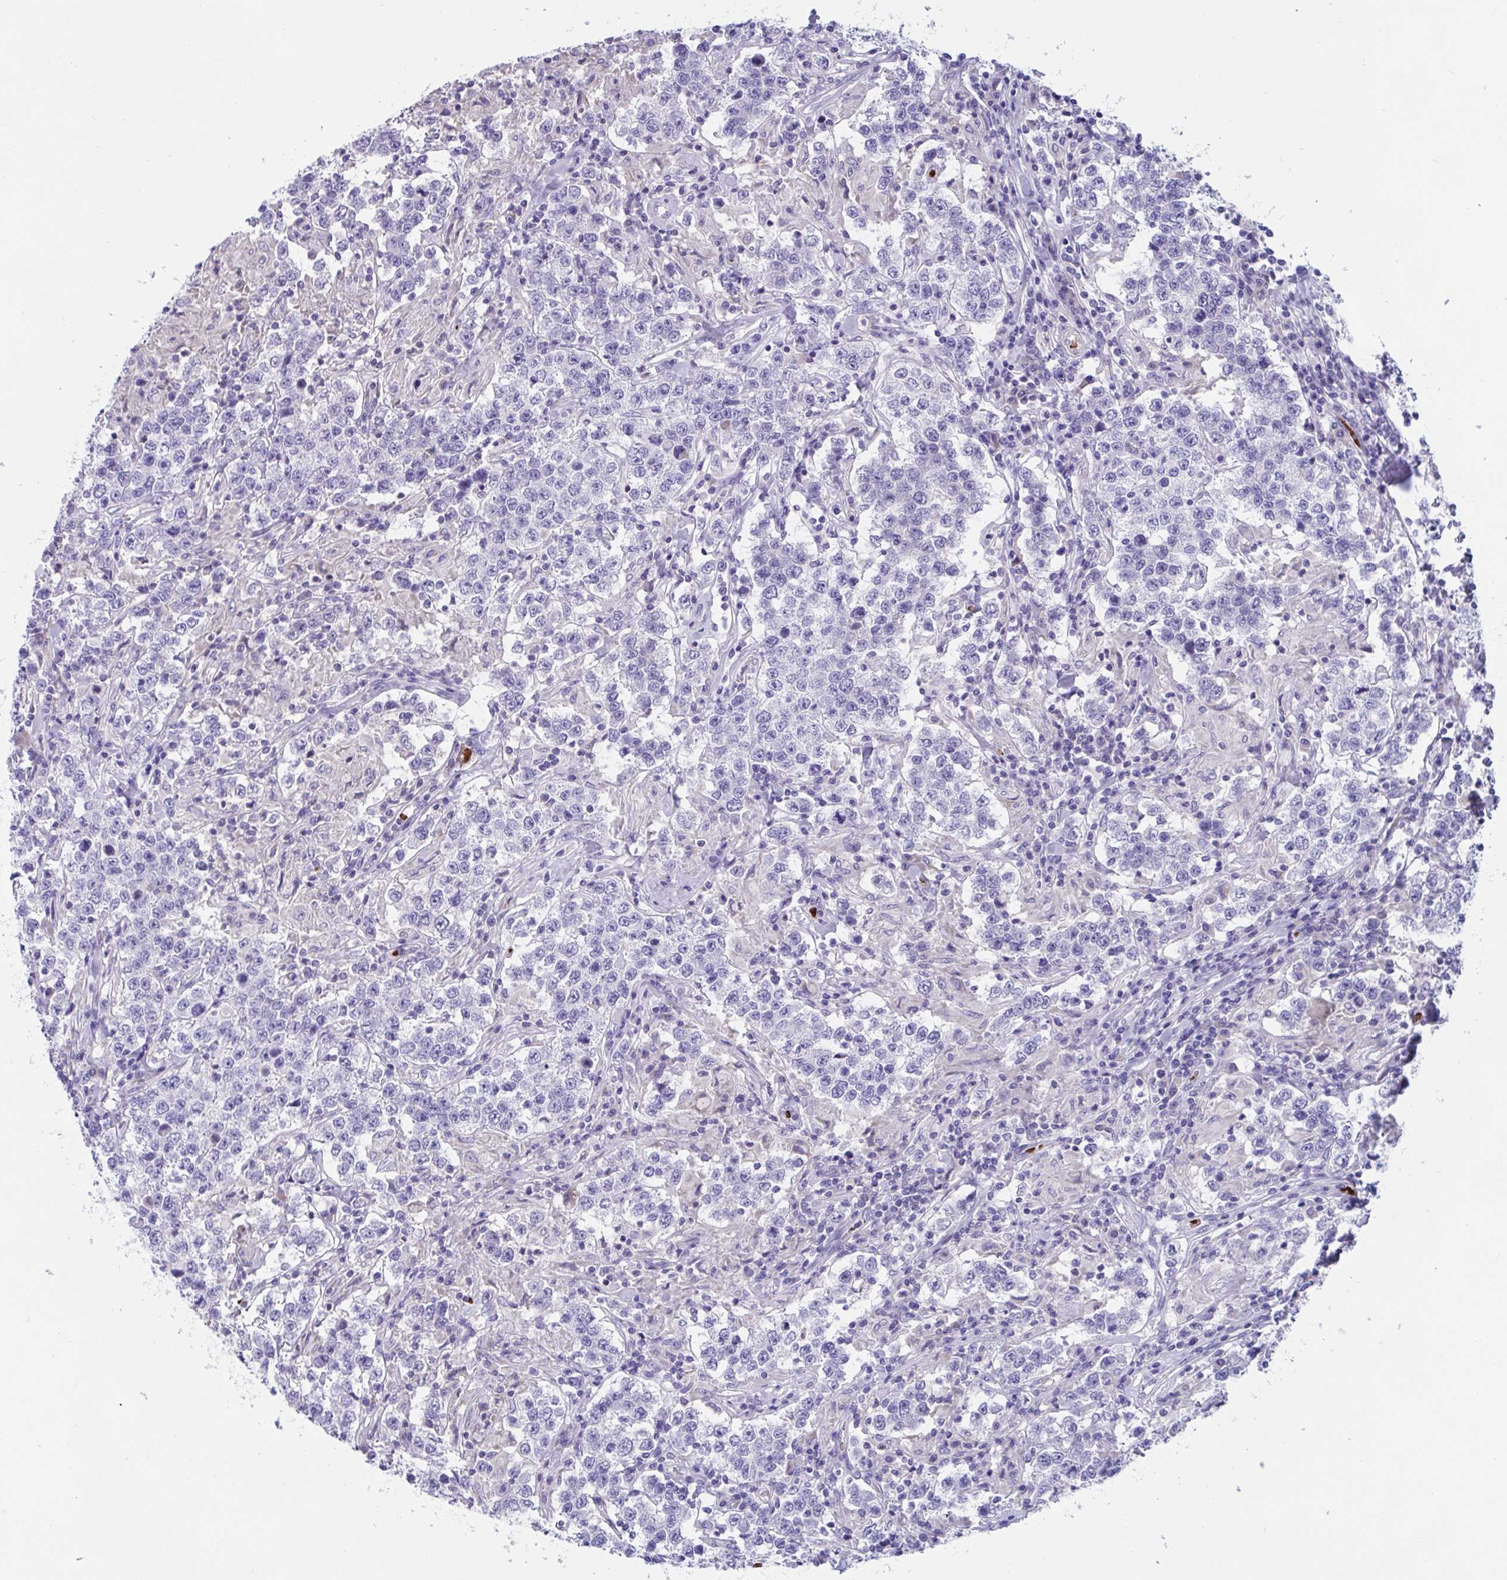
{"staining": {"intensity": "negative", "quantity": "none", "location": "none"}, "tissue": "testis cancer", "cell_type": "Tumor cells", "image_type": "cancer", "snomed": [{"axis": "morphology", "description": "Seminoma, NOS"}, {"axis": "morphology", "description": "Carcinoma, Embryonal, NOS"}, {"axis": "topography", "description": "Testis"}], "caption": "Immunohistochemistry (IHC) photomicrograph of neoplastic tissue: human testis cancer stained with DAB (3,3'-diaminobenzidine) exhibits no significant protein expression in tumor cells.", "gene": "TTC30B", "patient": {"sex": "male", "age": 41}}